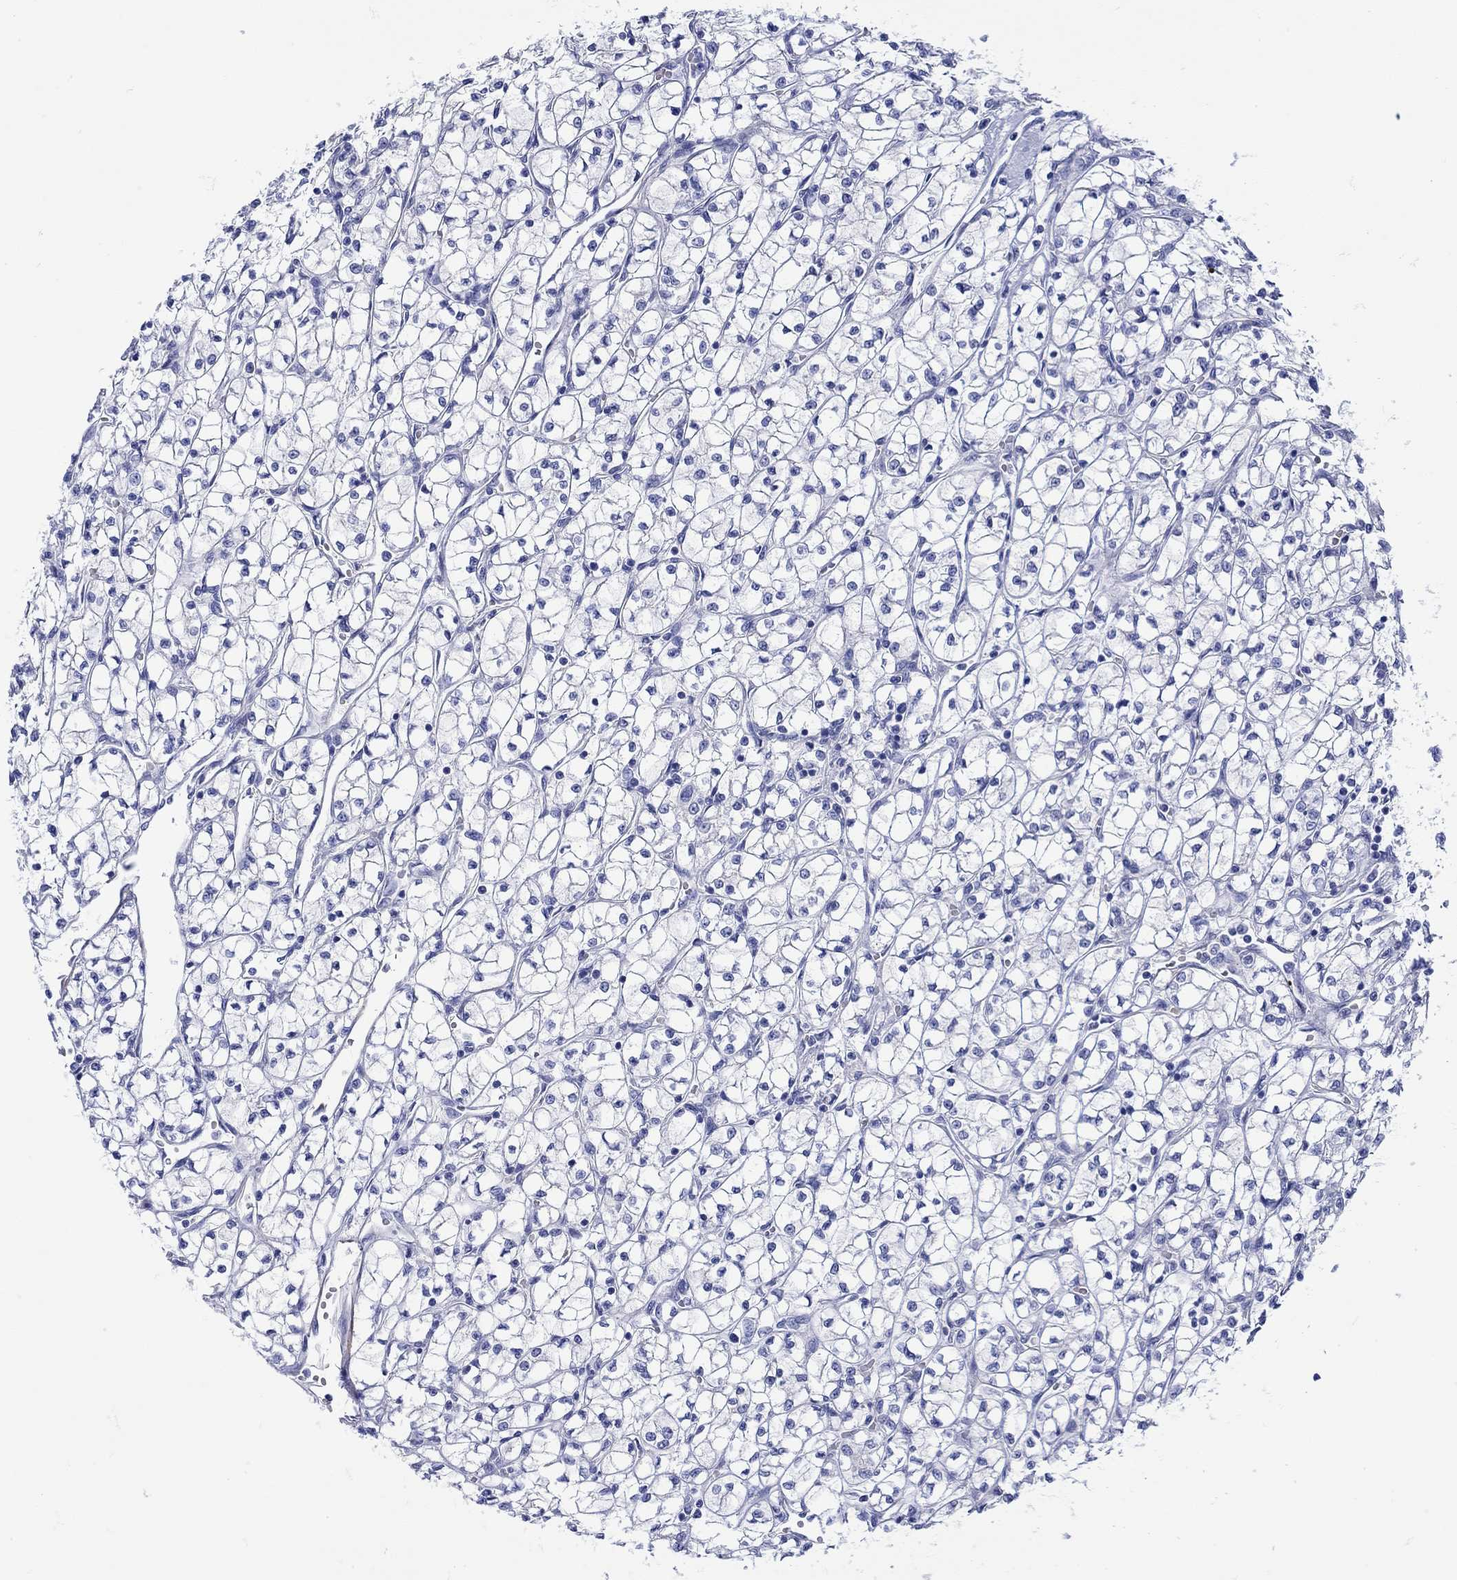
{"staining": {"intensity": "negative", "quantity": "none", "location": "none"}, "tissue": "renal cancer", "cell_type": "Tumor cells", "image_type": "cancer", "snomed": [{"axis": "morphology", "description": "Adenocarcinoma, NOS"}, {"axis": "topography", "description": "Kidney"}], "caption": "Immunohistochemistry (IHC) image of human renal cancer stained for a protein (brown), which exhibits no staining in tumor cells. The staining was performed using DAB to visualize the protein expression in brown, while the nuclei were stained in blue with hematoxylin (Magnification: 20x).", "gene": "ANKMY1", "patient": {"sex": "female", "age": 64}}